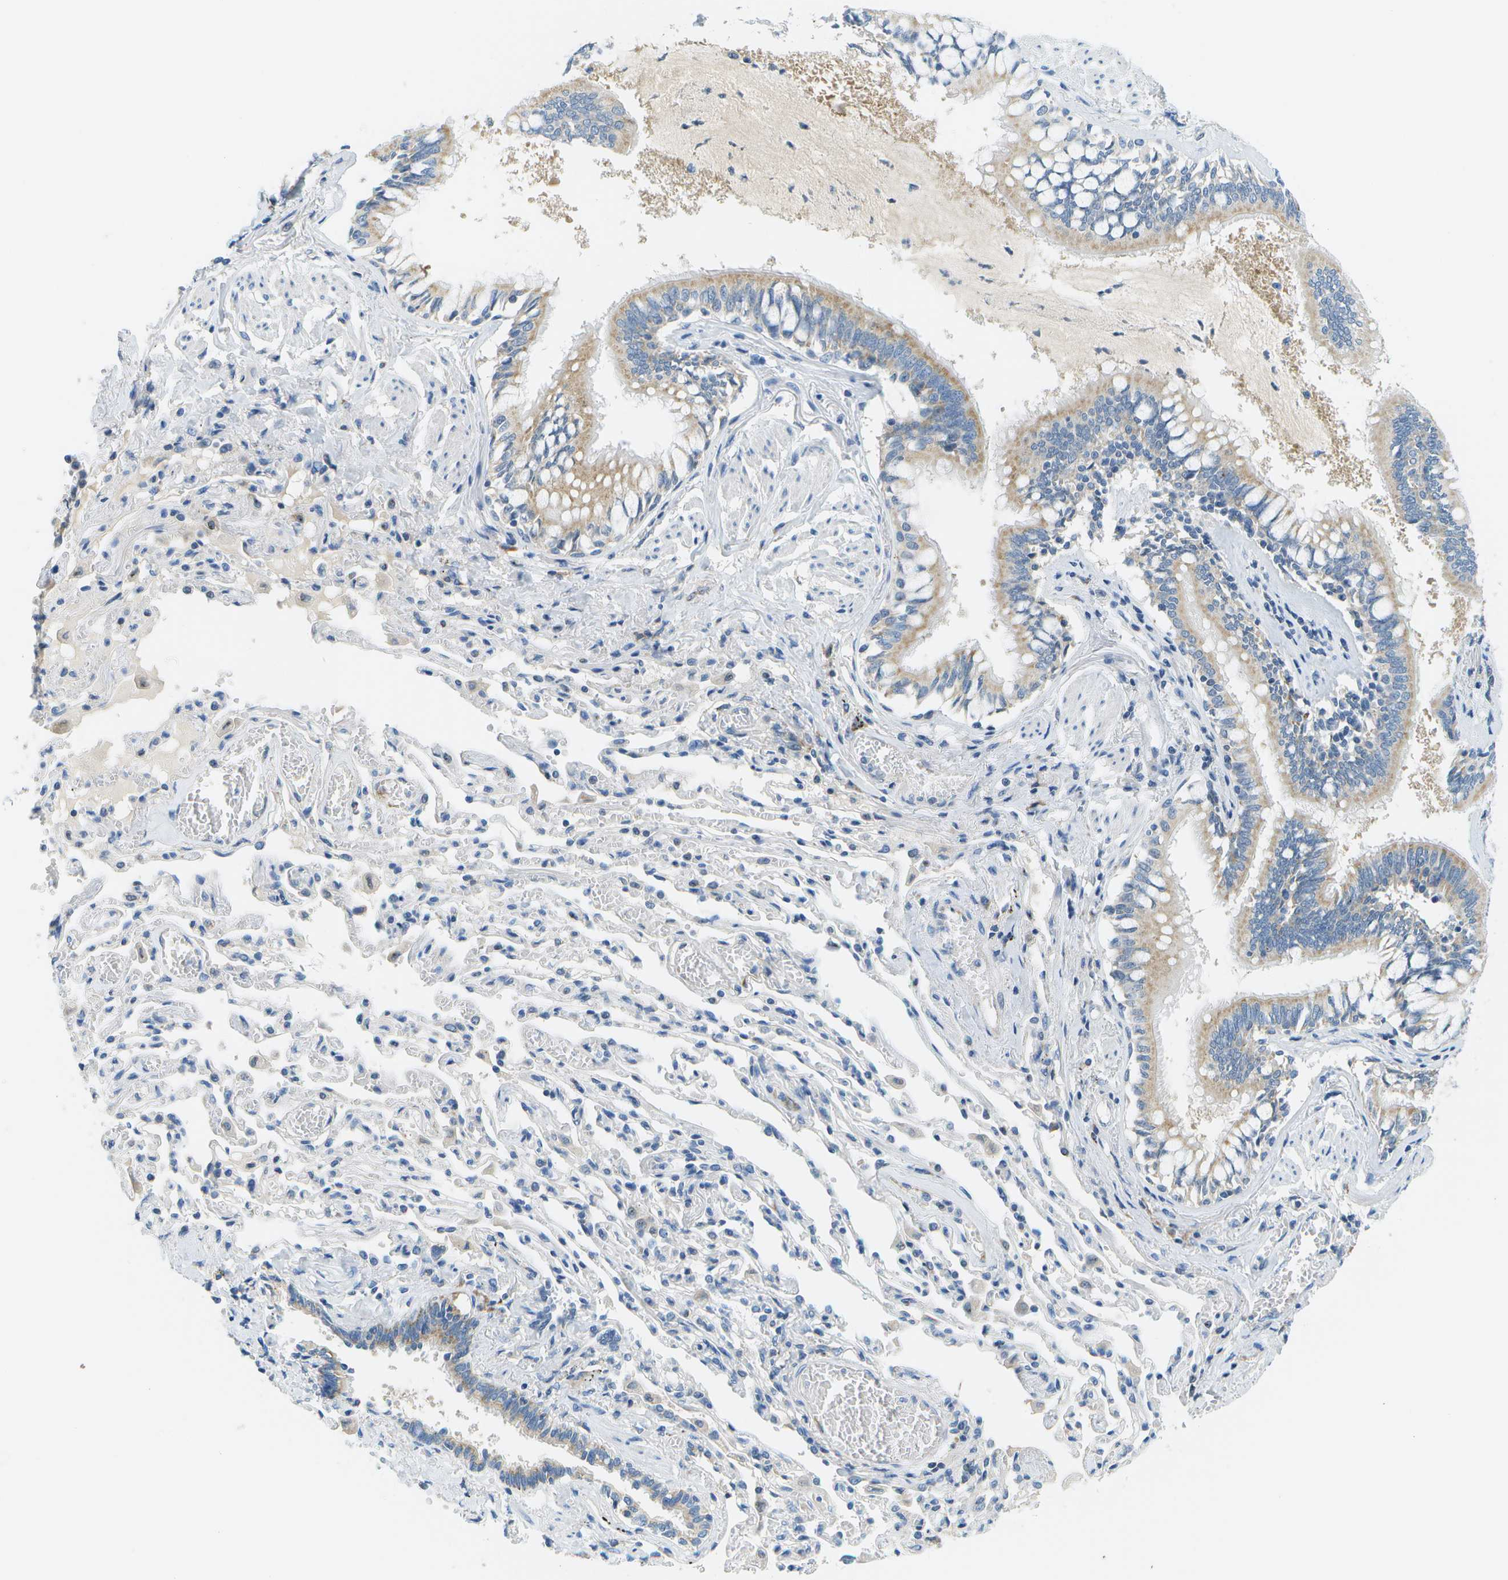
{"staining": {"intensity": "weak", "quantity": "25%-75%", "location": "cytoplasmic/membranous"}, "tissue": "bronchus", "cell_type": "Respiratory epithelial cells", "image_type": "normal", "snomed": [{"axis": "morphology", "description": "Normal tissue, NOS"}, {"axis": "morphology", "description": "Inflammation, NOS"}, {"axis": "topography", "description": "Cartilage tissue"}, {"axis": "topography", "description": "Lung"}], "caption": "The image displays staining of normal bronchus, revealing weak cytoplasmic/membranous protein positivity (brown color) within respiratory epithelial cells.", "gene": "PTGIS", "patient": {"sex": "male", "age": 71}}